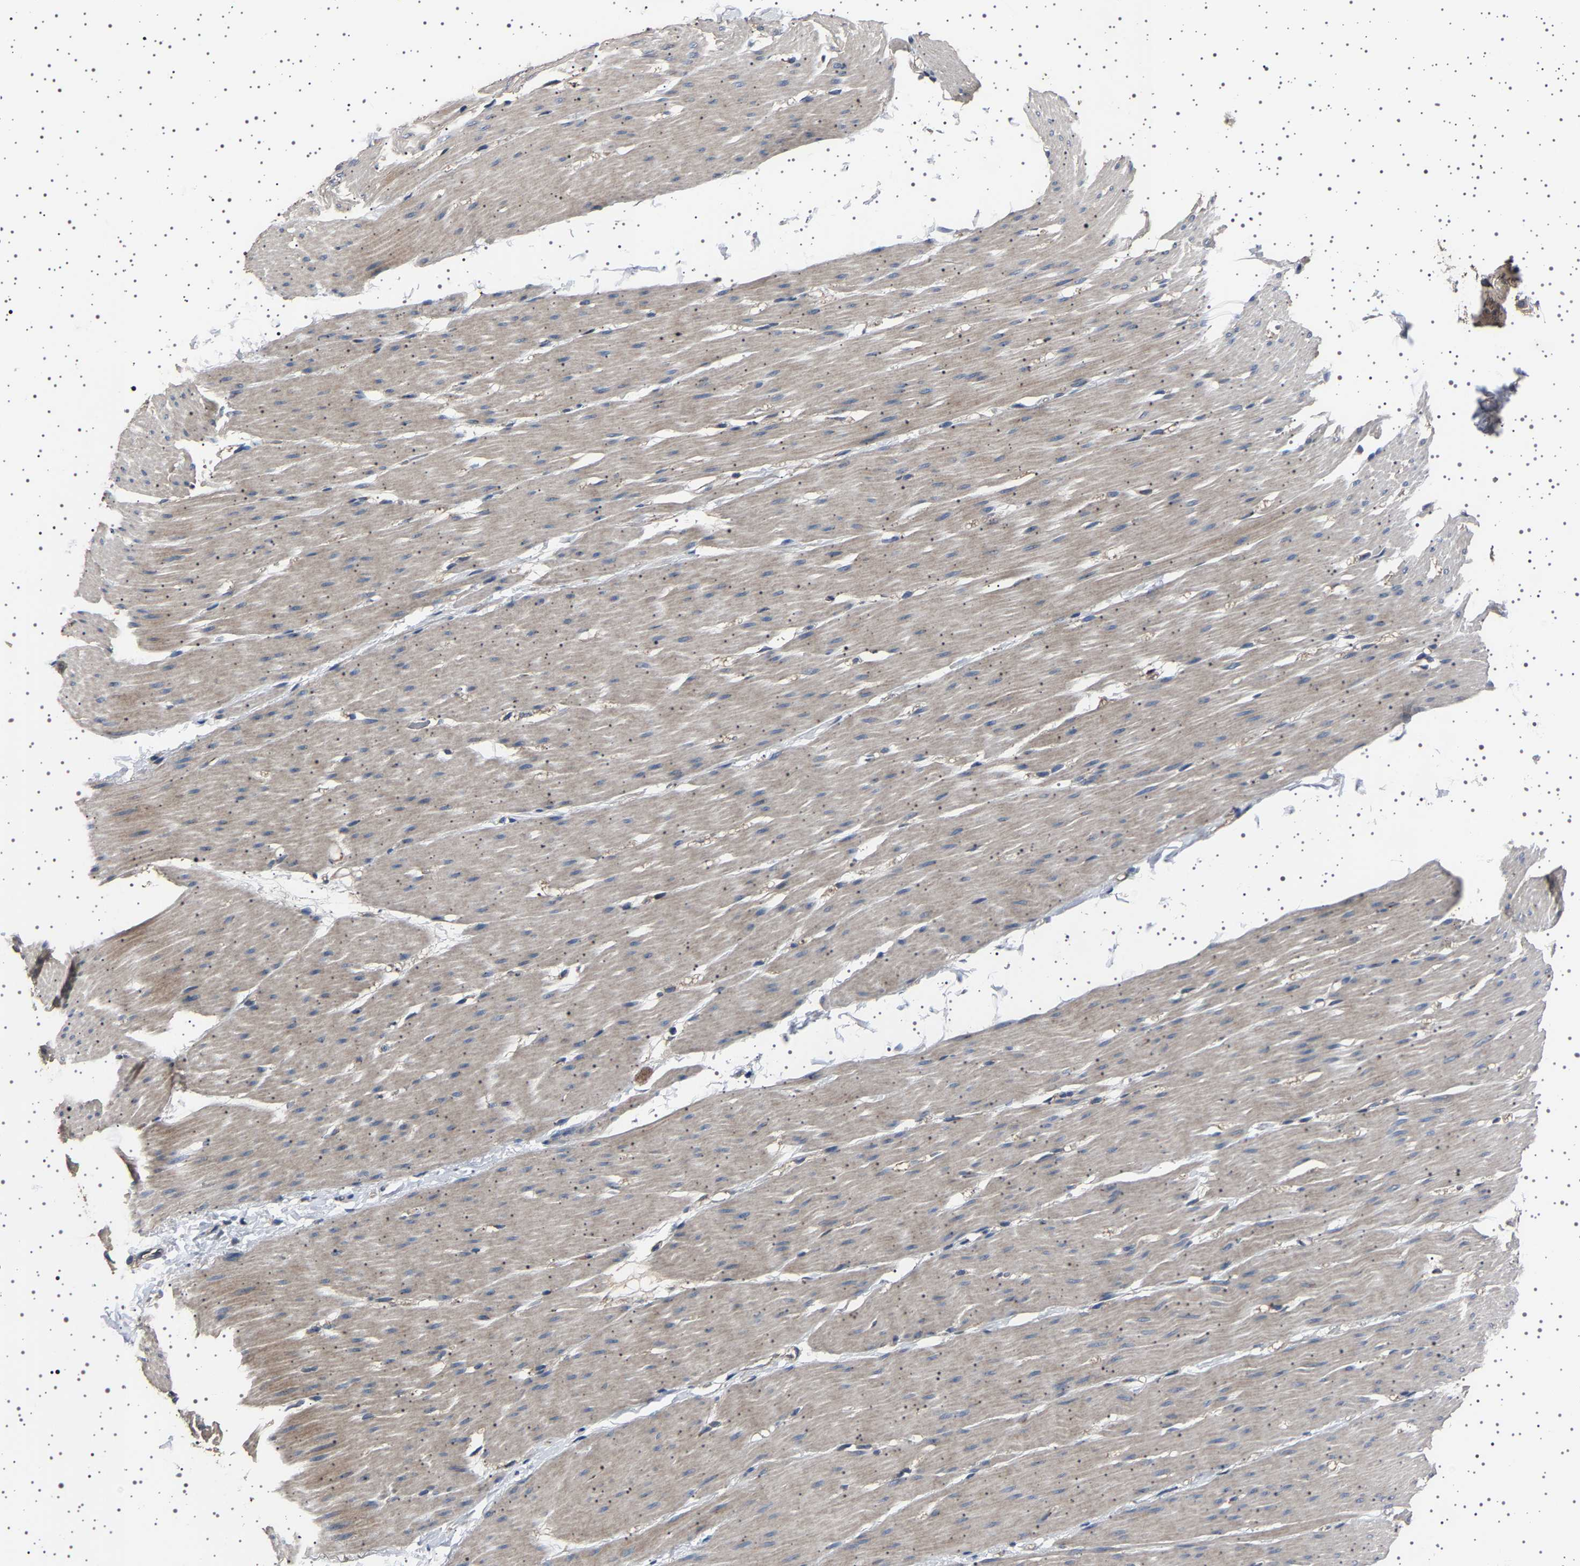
{"staining": {"intensity": "weak", "quantity": "<25%", "location": "cytoplasmic/membranous"}, "tissue": "smooth muscle", "cell_type": "Smooth muscle cells", "image_type": "normal", "snomed": [{"axis": "morphology", "description": "Normal tissue, NOS"}, {"axis": "topography", "description": "Smooth muscle"}, {"axis": "topography", "description": "Colon"}], "caption": "There is no significant expression in smooth muscle cells of smooth muscle. (Brightfield microscopy of DAB (3,3'-diaminobenzidine) immunohistochemistry (IHC) at high magnification).", "gene": "NCKAP1", "patient": {"sex": "male", "age": 67}}